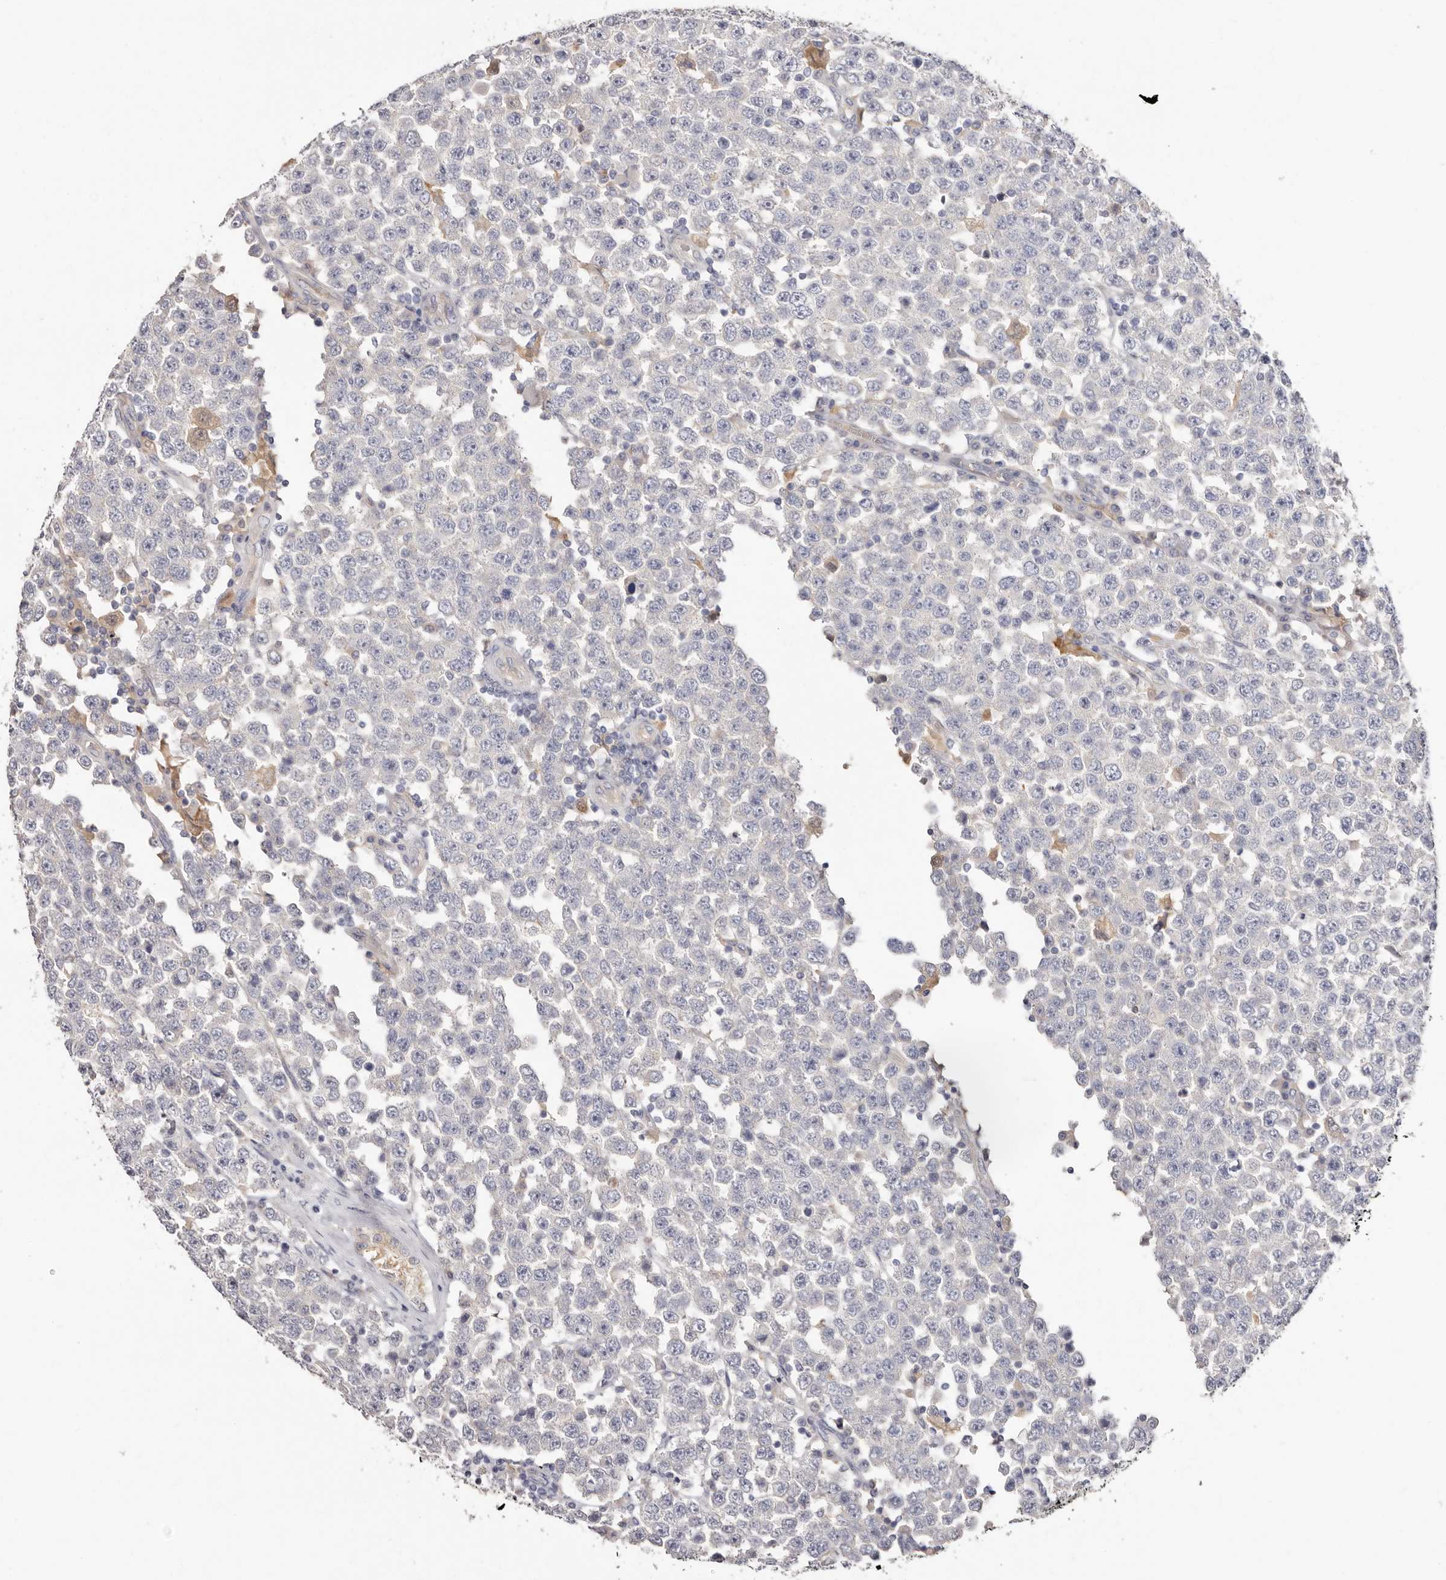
{"staining": {"intensity": "negative", "quantity": "none", "location": "none"}, "tissue": "testis cancer", "cell_type": "Tumor cells", "image_type": "cancer", "snomed": [{"axis": "morphology", "description": "Seminoma, NOS"}, {"axis": "topography", "description": "Testis"}], "caption": "Testis seminoma was stained to show a protein in brown. There is no significant positivity in tumor cells. (Stains: DAB immunohistochemistry (IHC) with hematoxylin counter stain, Microscopy: brightfield microscopy at high magnification).", "gene": "STK16", "patient": {"sex": "male", "age": 28}}